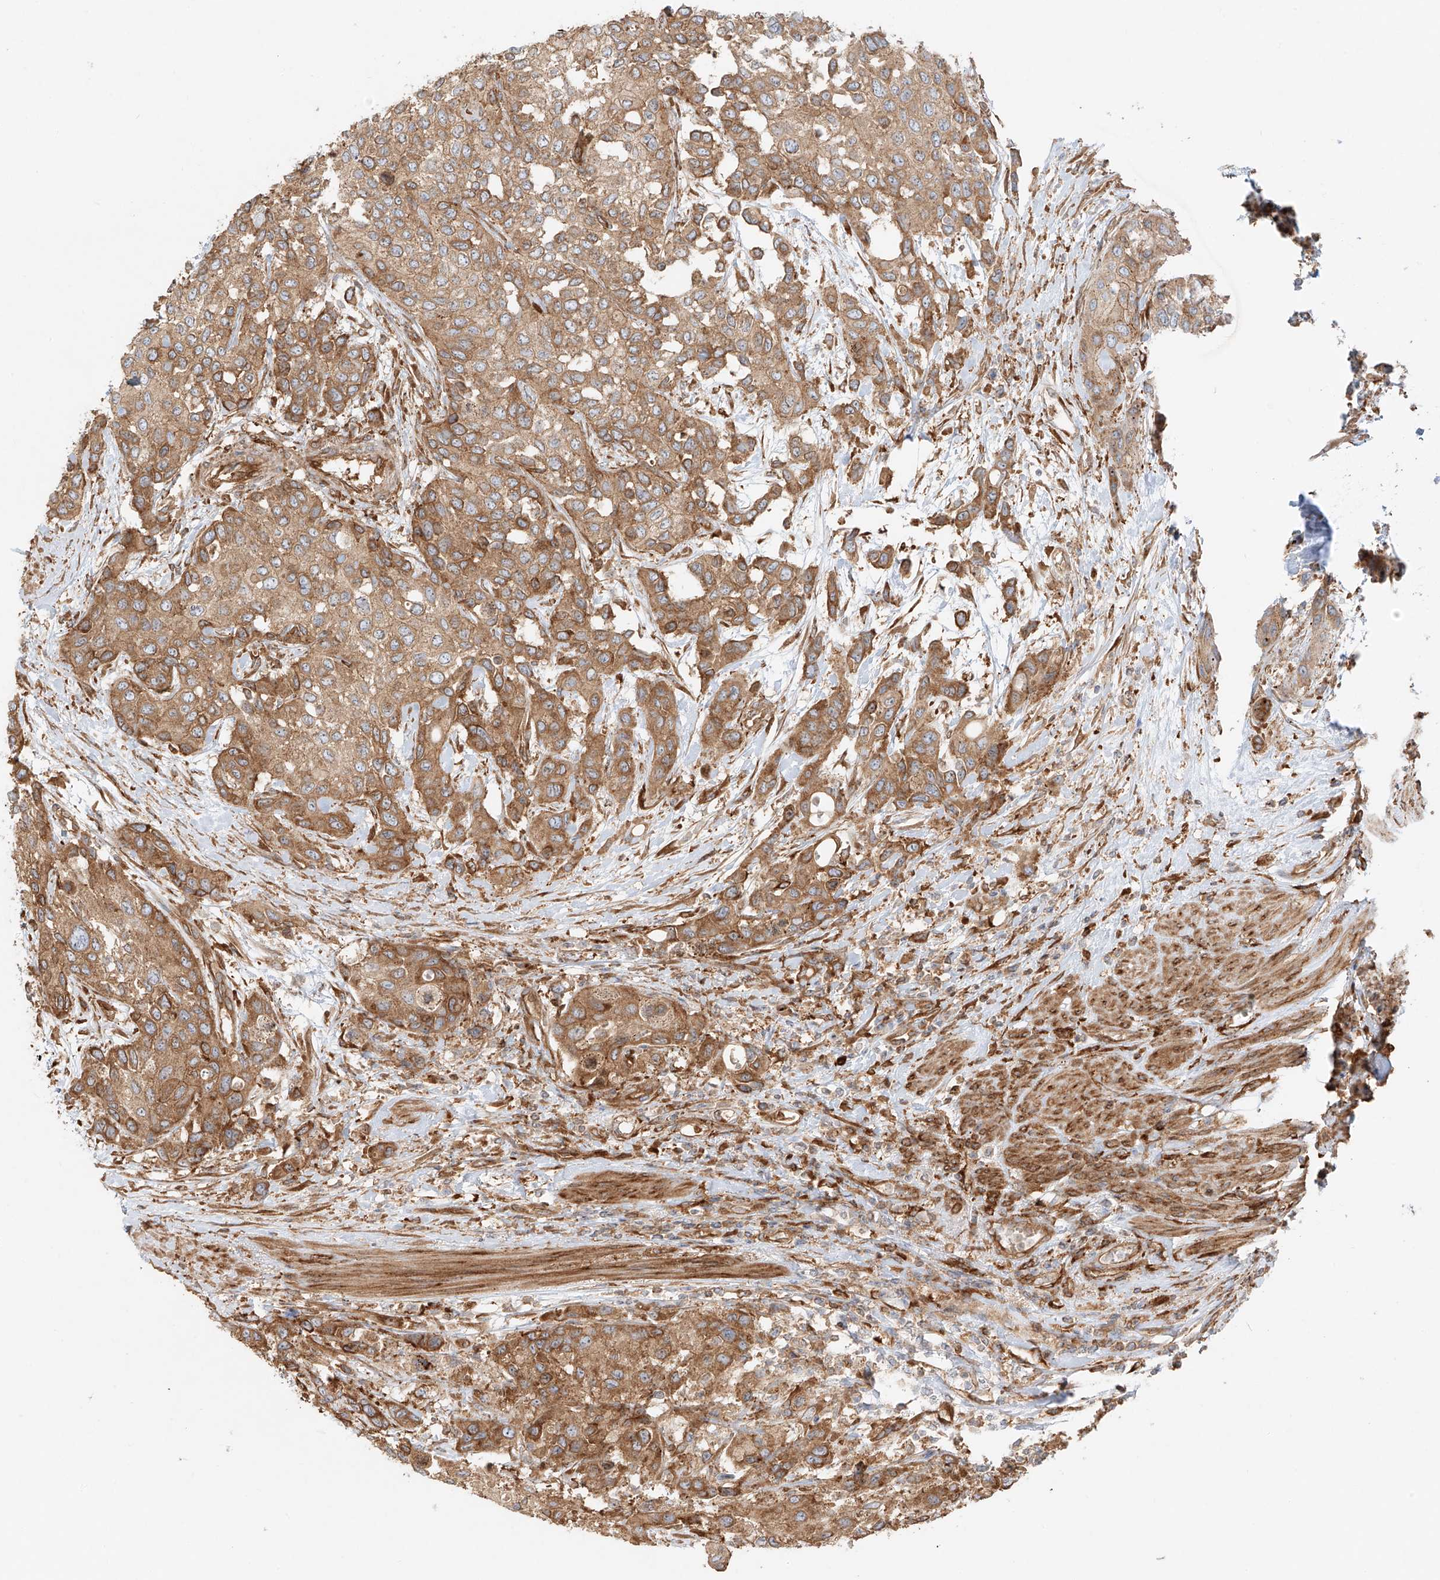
{"staining": {"intensity": "moderate", "quantity": ">75%", "location": "cytoplasmic/membranous"}, "tissue": "urothelial cancer", "cell_type": "Tumor cells", "image_type": "cancer", "snomed": [{"axis": "morphology", "description": "Normal tissue, NOS"}, {"axis": "morphology", "description": "Urothelial carcinoma, High grade"}, {"axis": "topography", "description": "Vascular tissue"}, {"axis": "topography", "description": "Urinary bladder"}], "caption": "Immunohistochemistry histopathology image of neoplastic tissue: high-grade urothelial carcinoma stained using IHC exhibits medium levels of moderate protein expression localized specifically in the cytoplasmic/membranous of tumor cells, appearing as a cytoplasmic/membranous brown color.", "gene": "SNX9", "patient": {"sex": "female", "age": 56}}